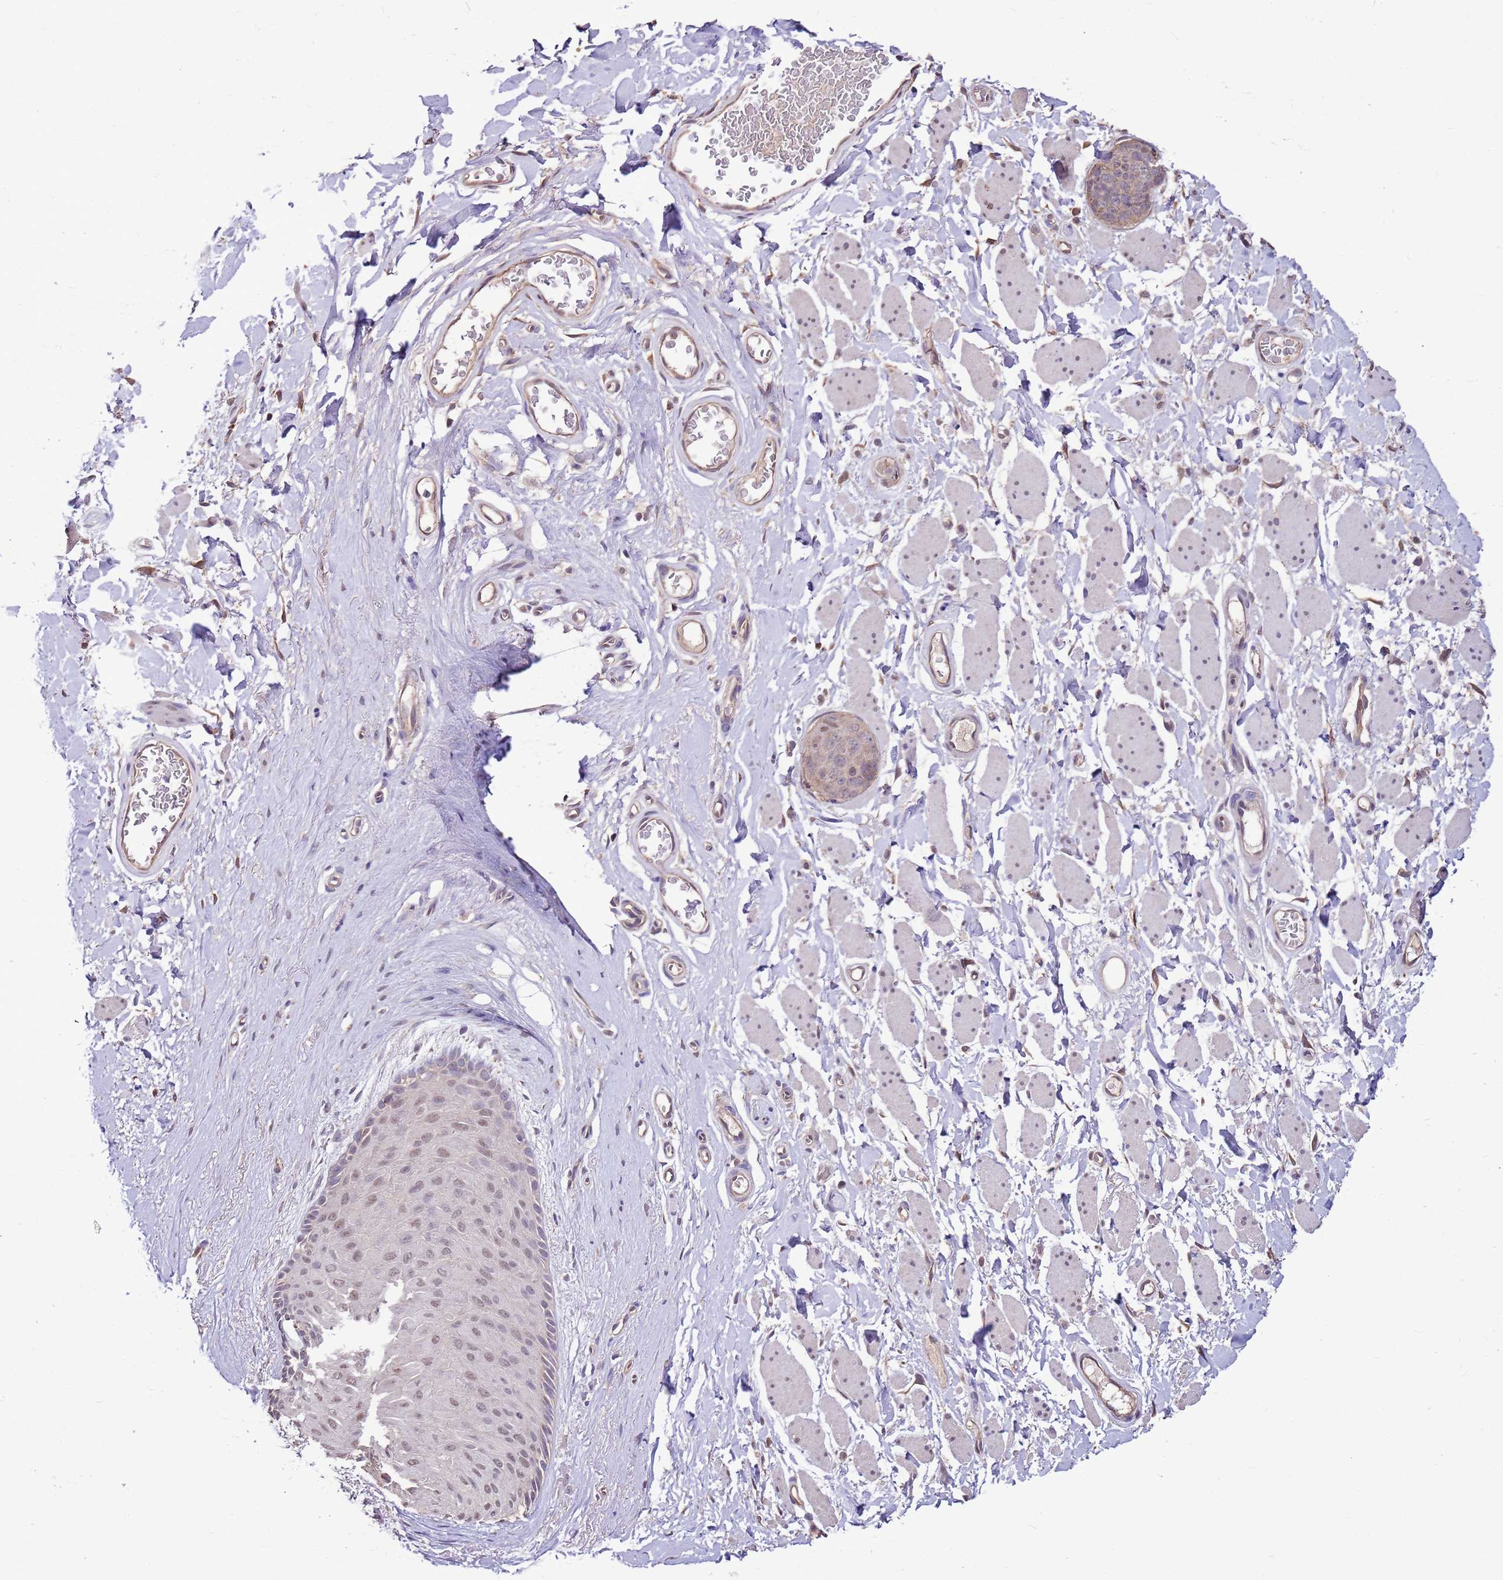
{"staining": {"intensity": "weak", "quantity": "<25%", "location": "nuclear"}, "tissue": "skin cancer", "cell_type": "Tumor cells", "image_type": "cancer", "snomed": [{"axis": "morphology", "description": "Squamous cell carcinoma, NOS"}, {"axis": "topography", "description": "Skin"}, {"axis": "topography", "description": "Vulva"}], "caption": "A high-resolution photomicrograph shows IHC staining of squamous cell carcinoma (skin), which reveals no significant staining in tumor cells.", "gene": "BBS5", "patient": {"sex": "female", "age": 85}}